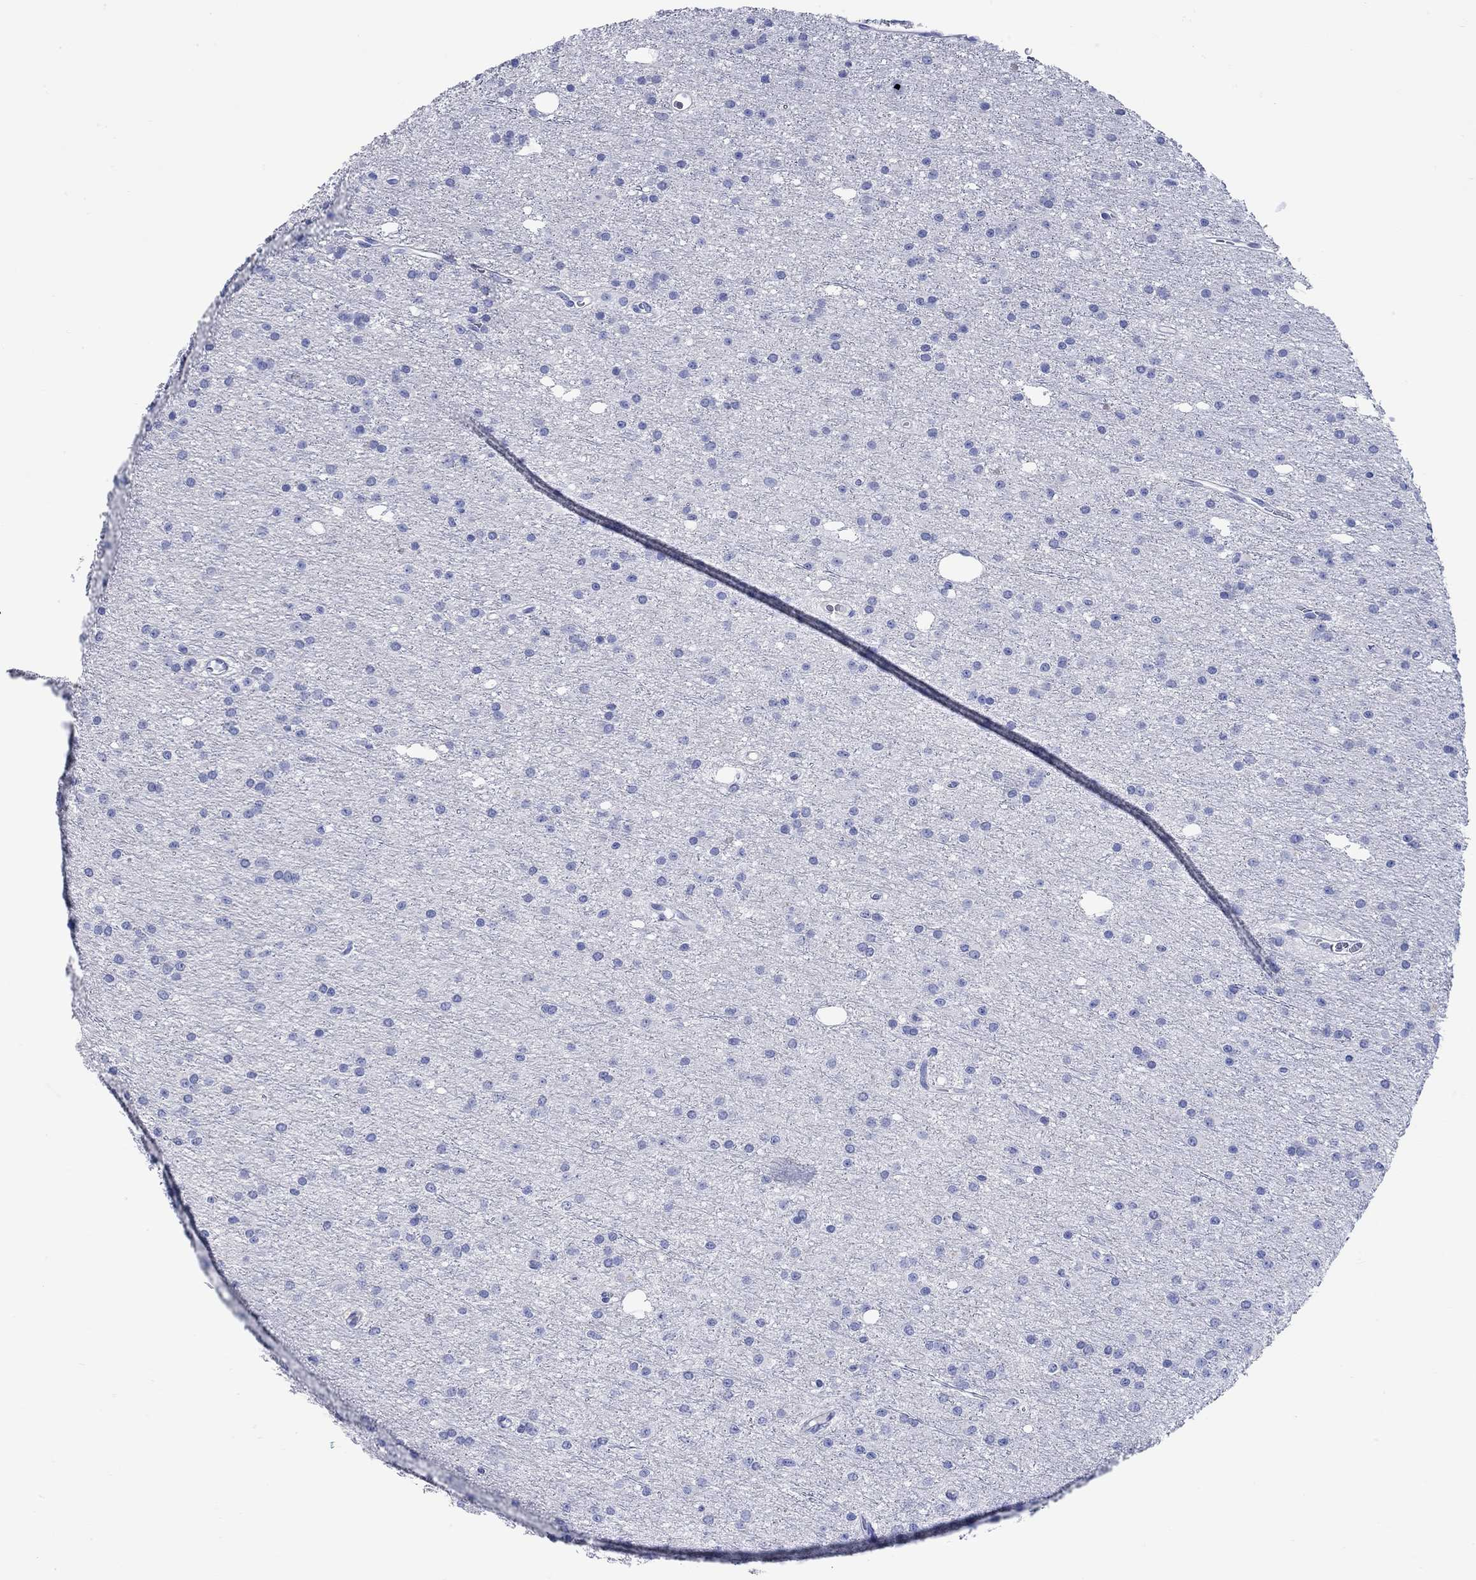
{"staining": {"intensity": "negative", "quantity": "none", "location": "none"}, "tissue": "glioma", "cell_type": "Tumor cells", "image_type": "cancer", "snomed": [{"axis": "morphology", "description": "Glioma, malignant, Low grade"}, {"axis": "topography", "description": "Brain"}], "caption": "Human glioma stained for a protein using immunohistochemistry exhibits no positivity in tumor cells.", "gene": "P2RY6", "patient": {"sex": "male", "age": 27}}